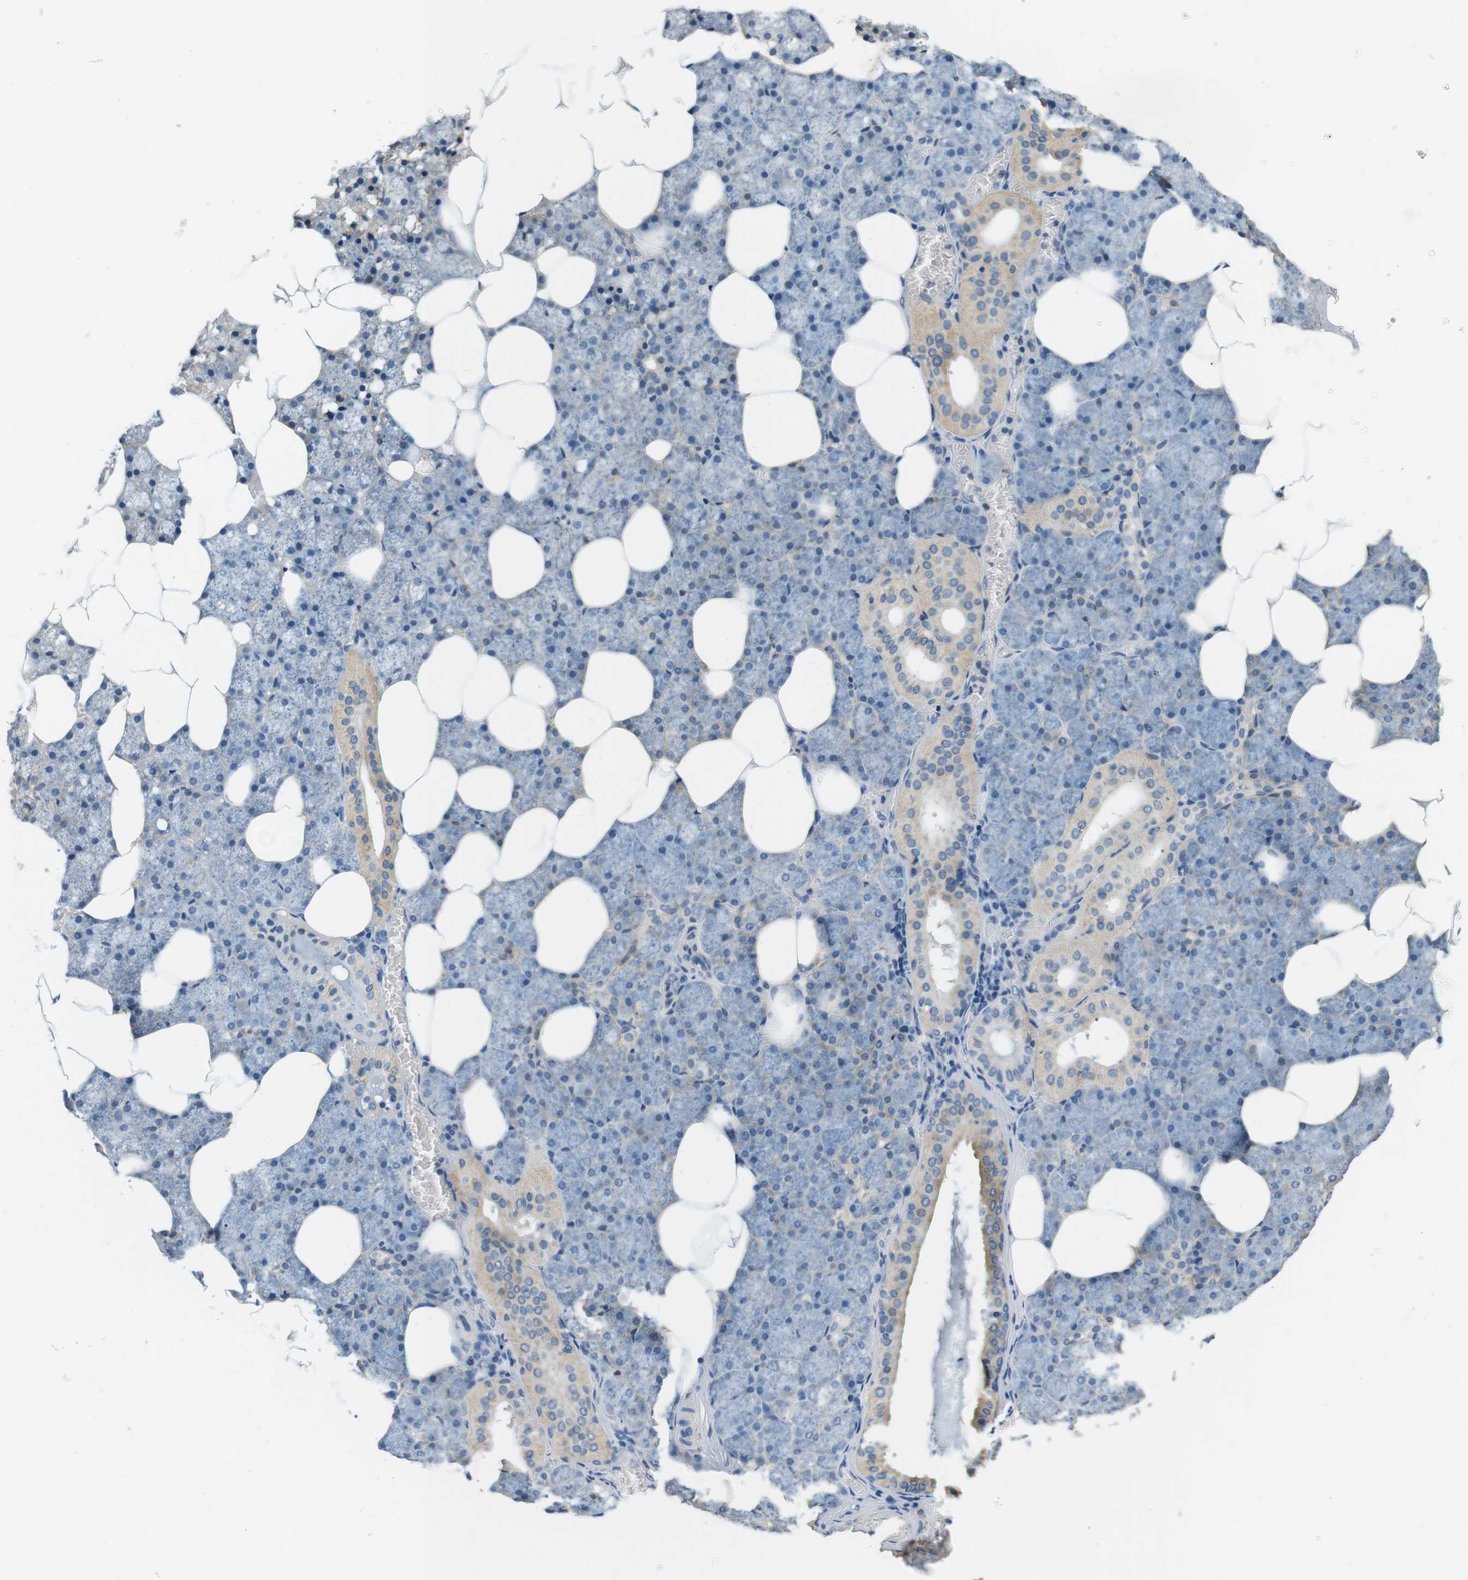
{"staining": {"intensity": "moderate", "quantity": "25%-75%", "location": "cytoplasmic/membranous"}, "tissue": "salivary gland", "cell_type": "Glandular cells", "image_type": "normal", "snomed": [{"axis": "morphology", "description": "Normal tissue, NOS"}, {"axis": "topography", "description": "Salivary gland"}], "caption": "Brown immunohistochemical staining in normal human salivary gland shows moderate cytoplasmic/membranous staining in approximately 25%-75% of glandular cells. Using DAB (brown) and hematoxylin (blue) stains, captured at high magnification using brightfield microscopy.", "gene": "DTNA", "patient": {"sex": "male", "age": 62}}